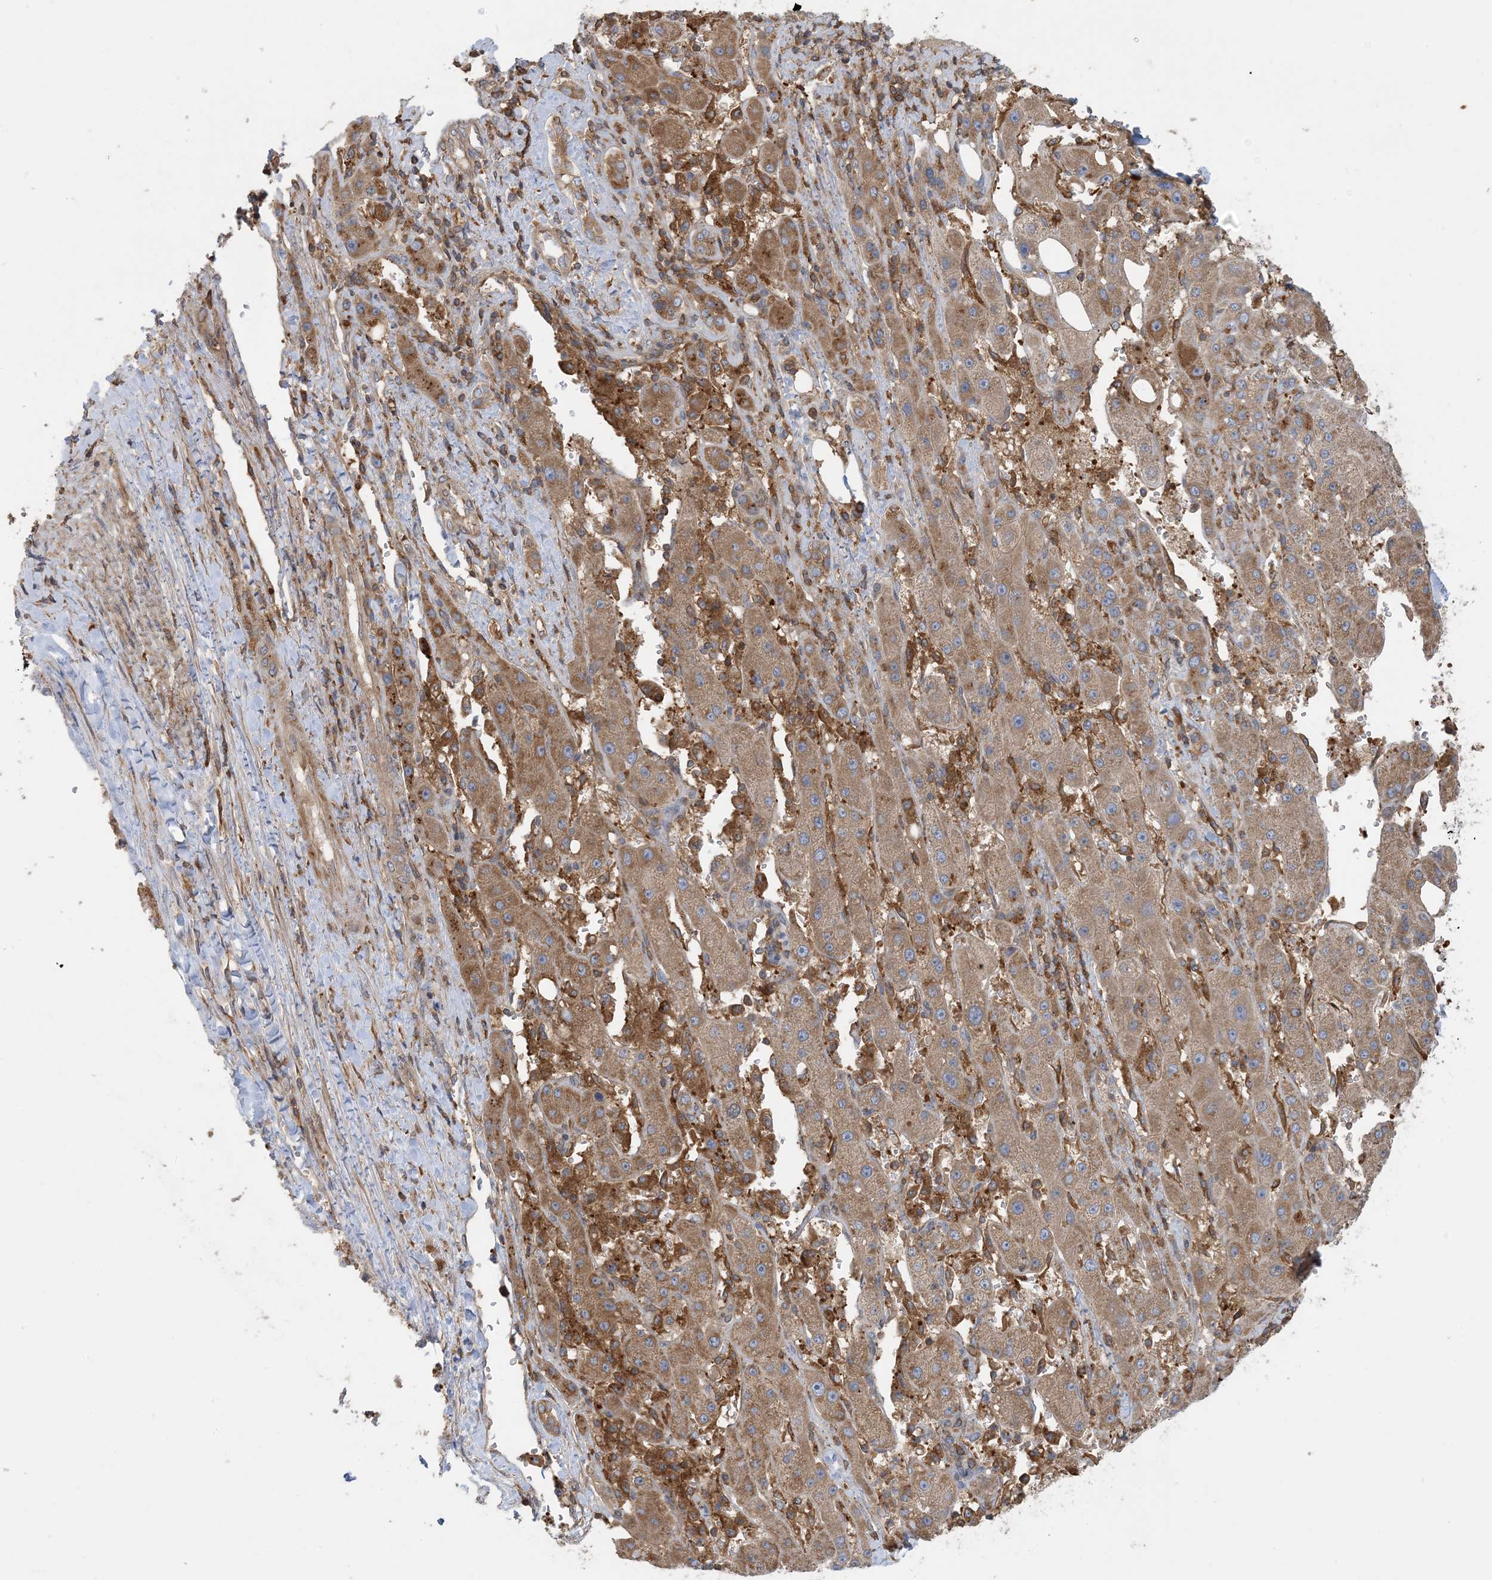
{"staining": {"intensity": "moderate", "quantity": ">75%", "location": "cytoplasmic/membranous"}, "tissue": "liver cancer", "cell_type": "Tumor cells", "image_type": "cancer", "snomed": [{"axis": "morphology", "description": "Carcinoma, Hepatocellular, NOS"}, {"axis": "topography", "description": "Liver"}], "caption": "Protein expression analysis of human hepatocellular carcinoma (liver) reveals moderate cytoplasmic/membranous staining in about >75% of tumor cells. (DAB (3,3'-diaminobenzidine) IHC, brown staining for protein, blue staining for nuclei).", "gene": "SFMBT2", "patient": {"sex": "female", "age": 73}}